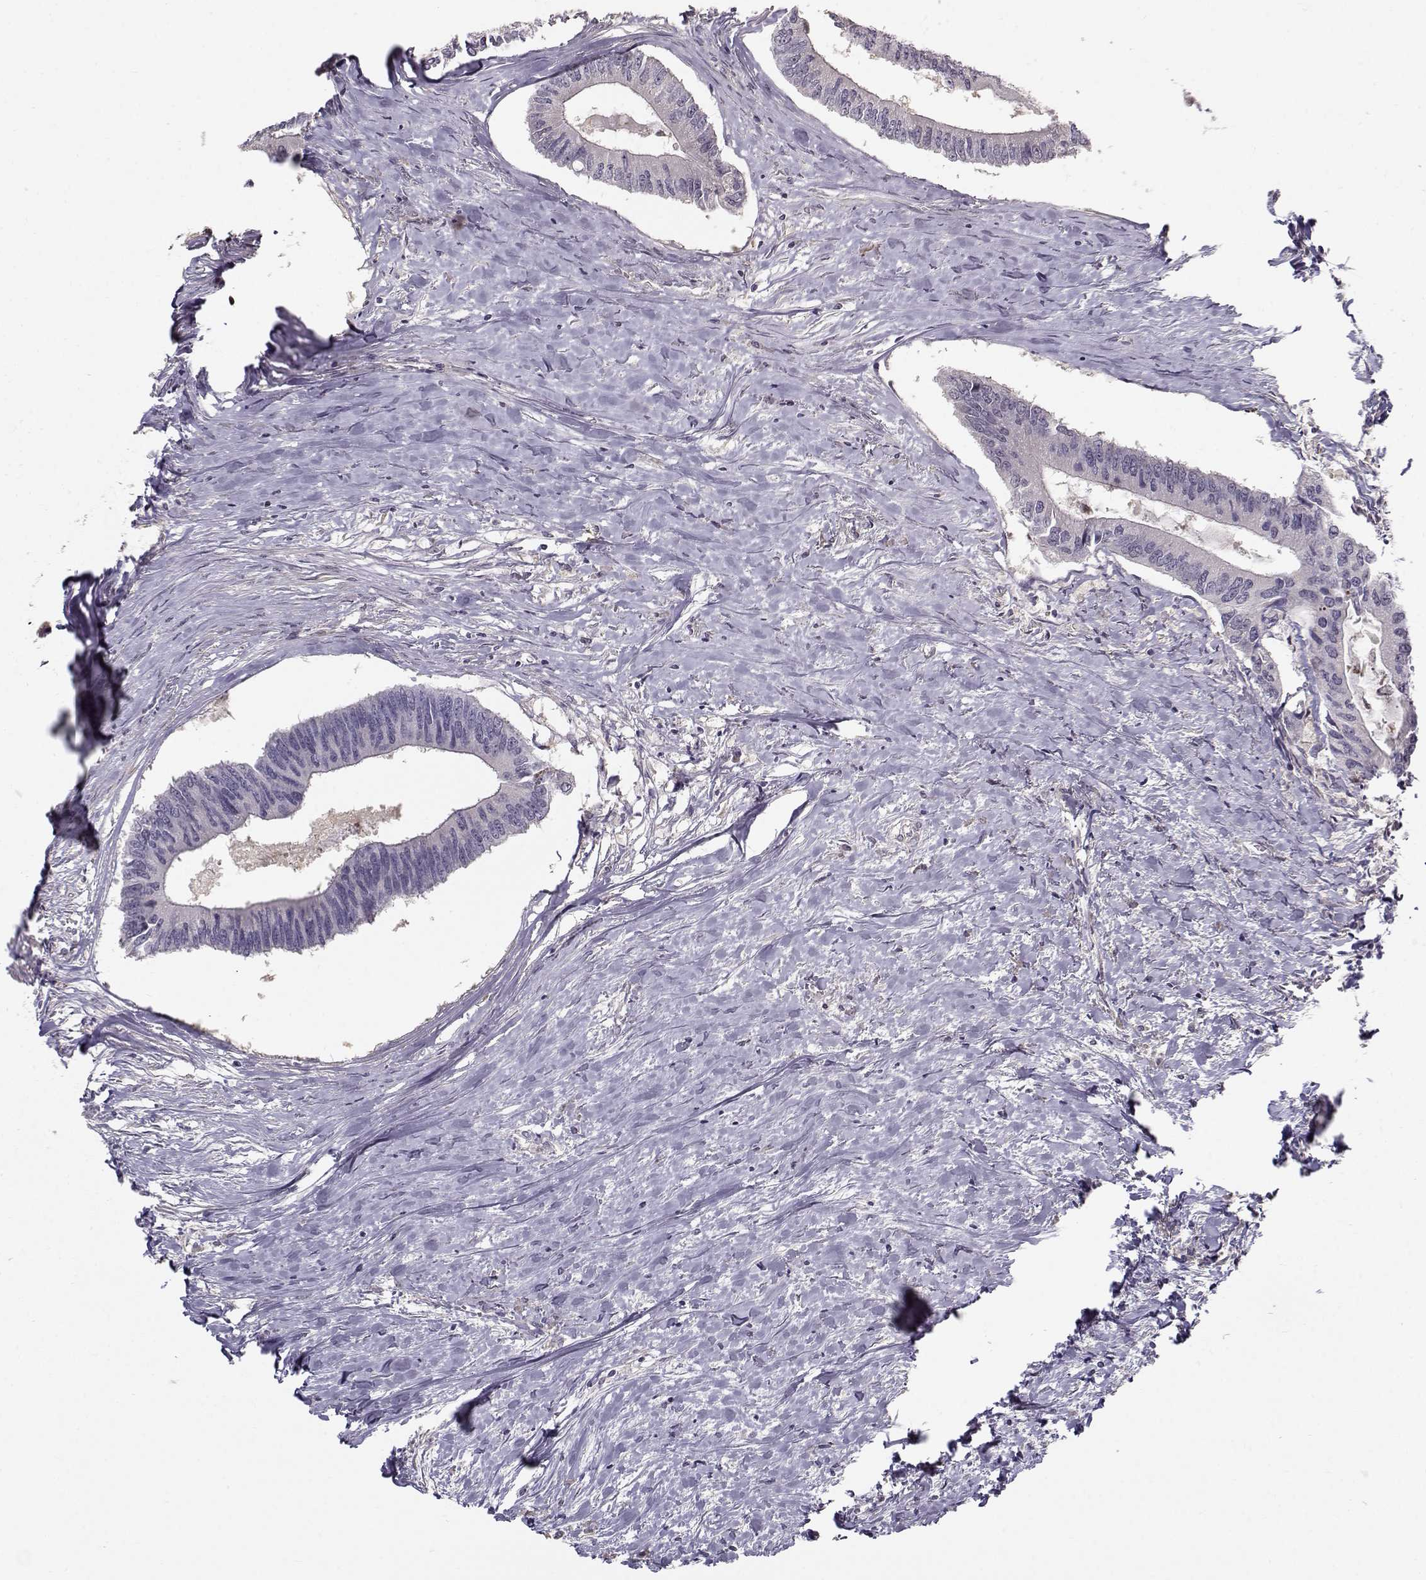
{"staining": {"intensity": "negative", "quantity": "none", "location": "none"}, "tissue": "colorectal cancer", "cell_type": "Tumor cells", "image_type": "cancer", "snomed": [{"axis": "morphology", "description": "Adenocarcinoma, NOS"}, {"axis": "topography", "description": "Colon"}], "caption": "High magnification brightfield microscopy of colorectal adenocarcinoma stained with DAB (brown) and counterstained with hematoxylin (blue): tumor cells show no significant positivity.", "gene": "RGS9BP", "patient": {"sex": "male", "age": 53}}